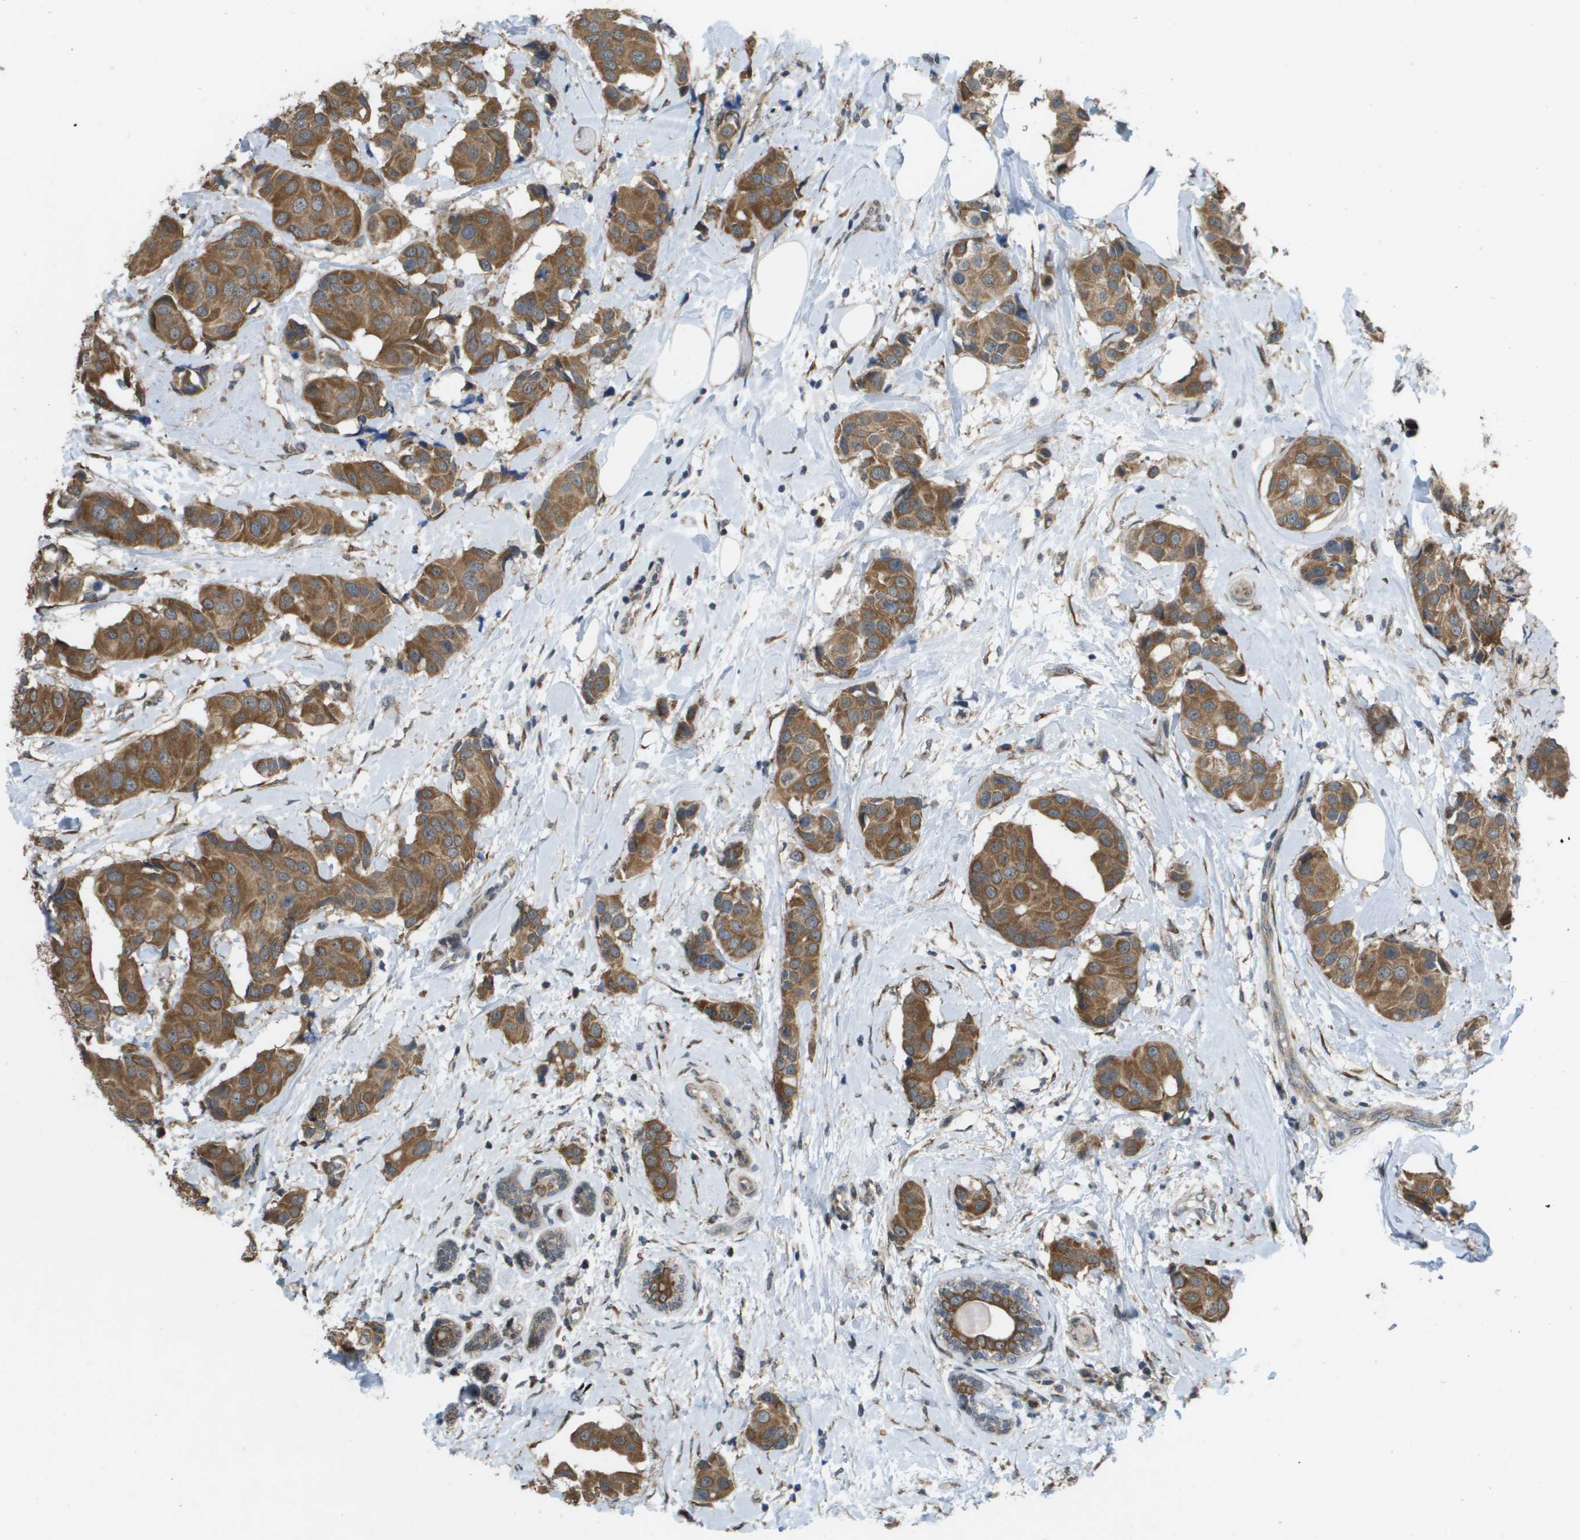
{"staining": {"intensity": "moderate", "quantity": ">75%", "location": "cytoplasmic/membranous"}, "tissue": "breast cancer", "cell_type": "Tumor cells", "image_type": "cancer", "snomed": [{"axis": "morphology", "description": "Normal tissue, NOS"}, {"axis": "morphology", "description": "Duct carcinoma"}, {"axis": "topography", "description": "Breast"}], "caption": "An immunohistochemistry (IHC) image of neoplastic tissue is shown. Protein staining in brown labels moderate cytoplasmic/membranous positivity in infiltrating ductal carcinoma (breast) within tumor cells.", "gene": "IFNLR1", "patient": {"sex": "female", "age": 39}}